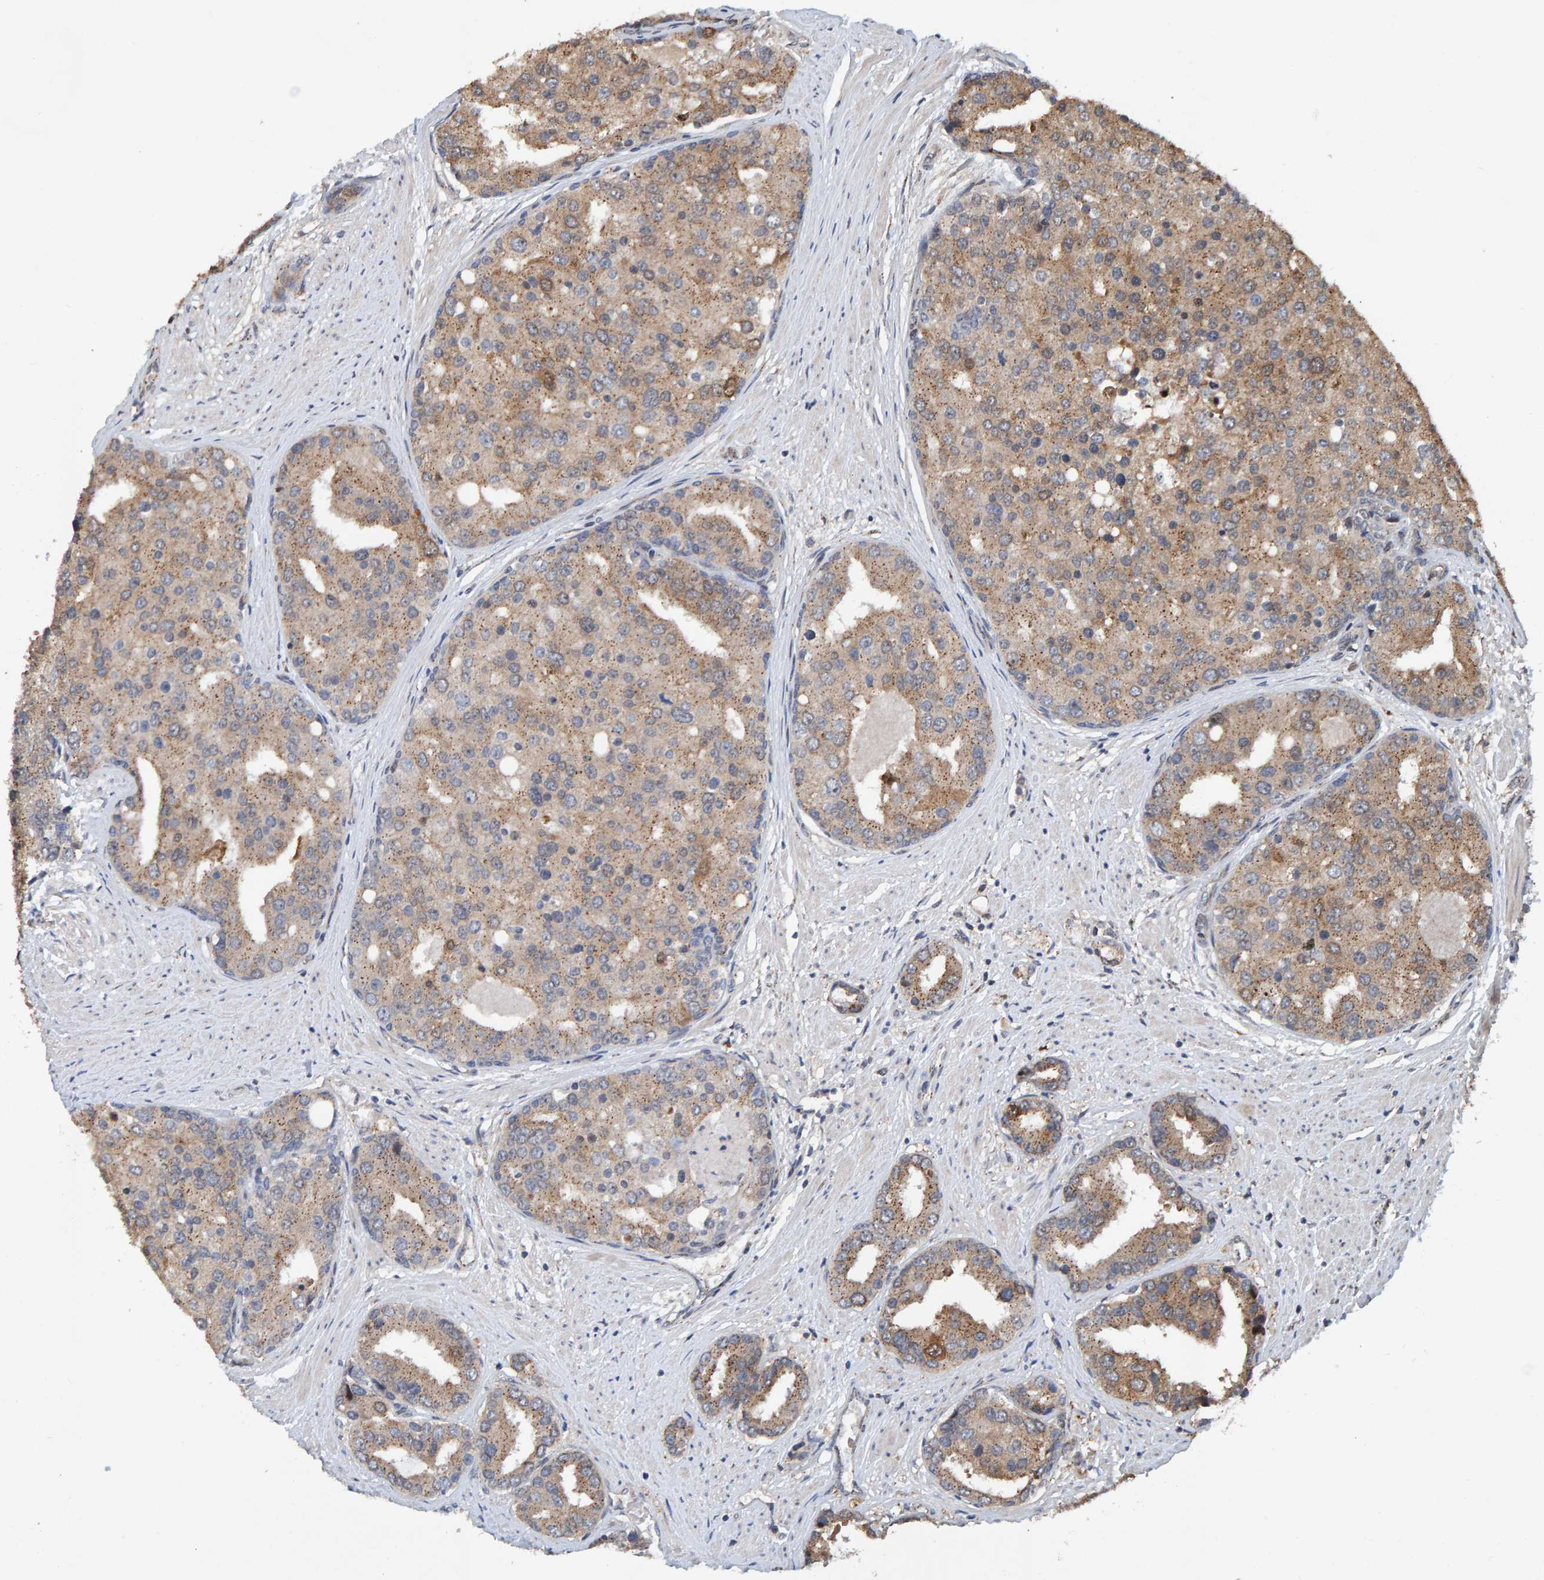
{"staining": {"intensity": "weak", "quantity": ">75%", "location": "cytoplasmic/membranous"}, "tissue": "prostate cancer", "cell_type": "Tumor cells", "image_type": "cancer", "snomed": [{"axis": "morphology", "description": "Adenocarcinoma, High grade"}, {"axis": "topography", "description": "Prostate"}], "caption": "Protein analysis of prostate cancer (high-grade adenocarcinoma) tissue shows weak cytoplasmic/membranous positivity in approximately >75% of tumor cells.", "gene": "CCDC25", "patient": {"sex": "male", "age": 50}}